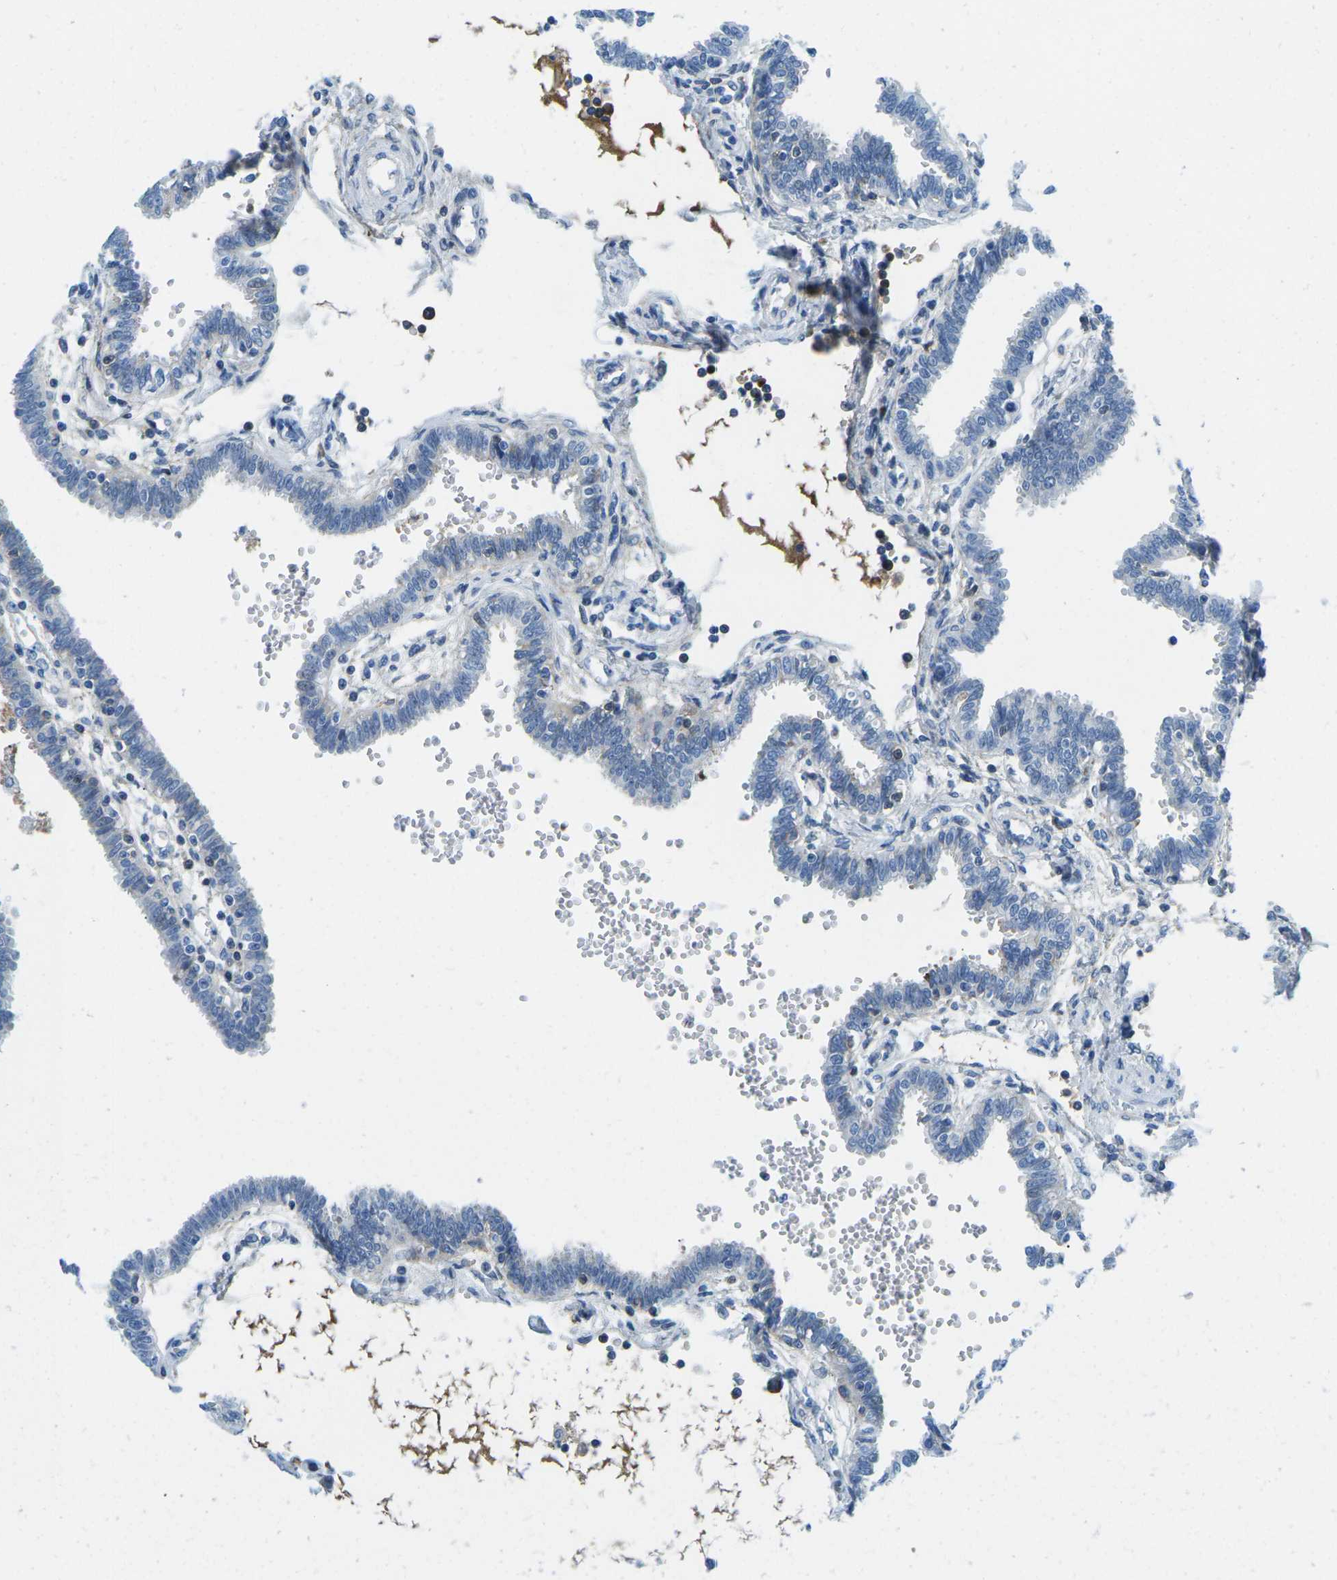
{"staining": {"intensity": "negative", "quantity": "none", "location": "none"}, "tissue": "fallopian tube", "cell_type": "Glandular cells", "image_type": "normal", "snomed": [{"axis": "morphology", "description": "Normal tissue, NOS"}, {"axis": "topography", "description": "Fallopian tube"}], "caption": "The photomicrograph displays no staining of glandular cells in benign fallopian tube. (DAB immunohistochemistry with hematoxylin counter stain).", "gene": "CFB", "patient": {"sex": "female", "age": 32}}